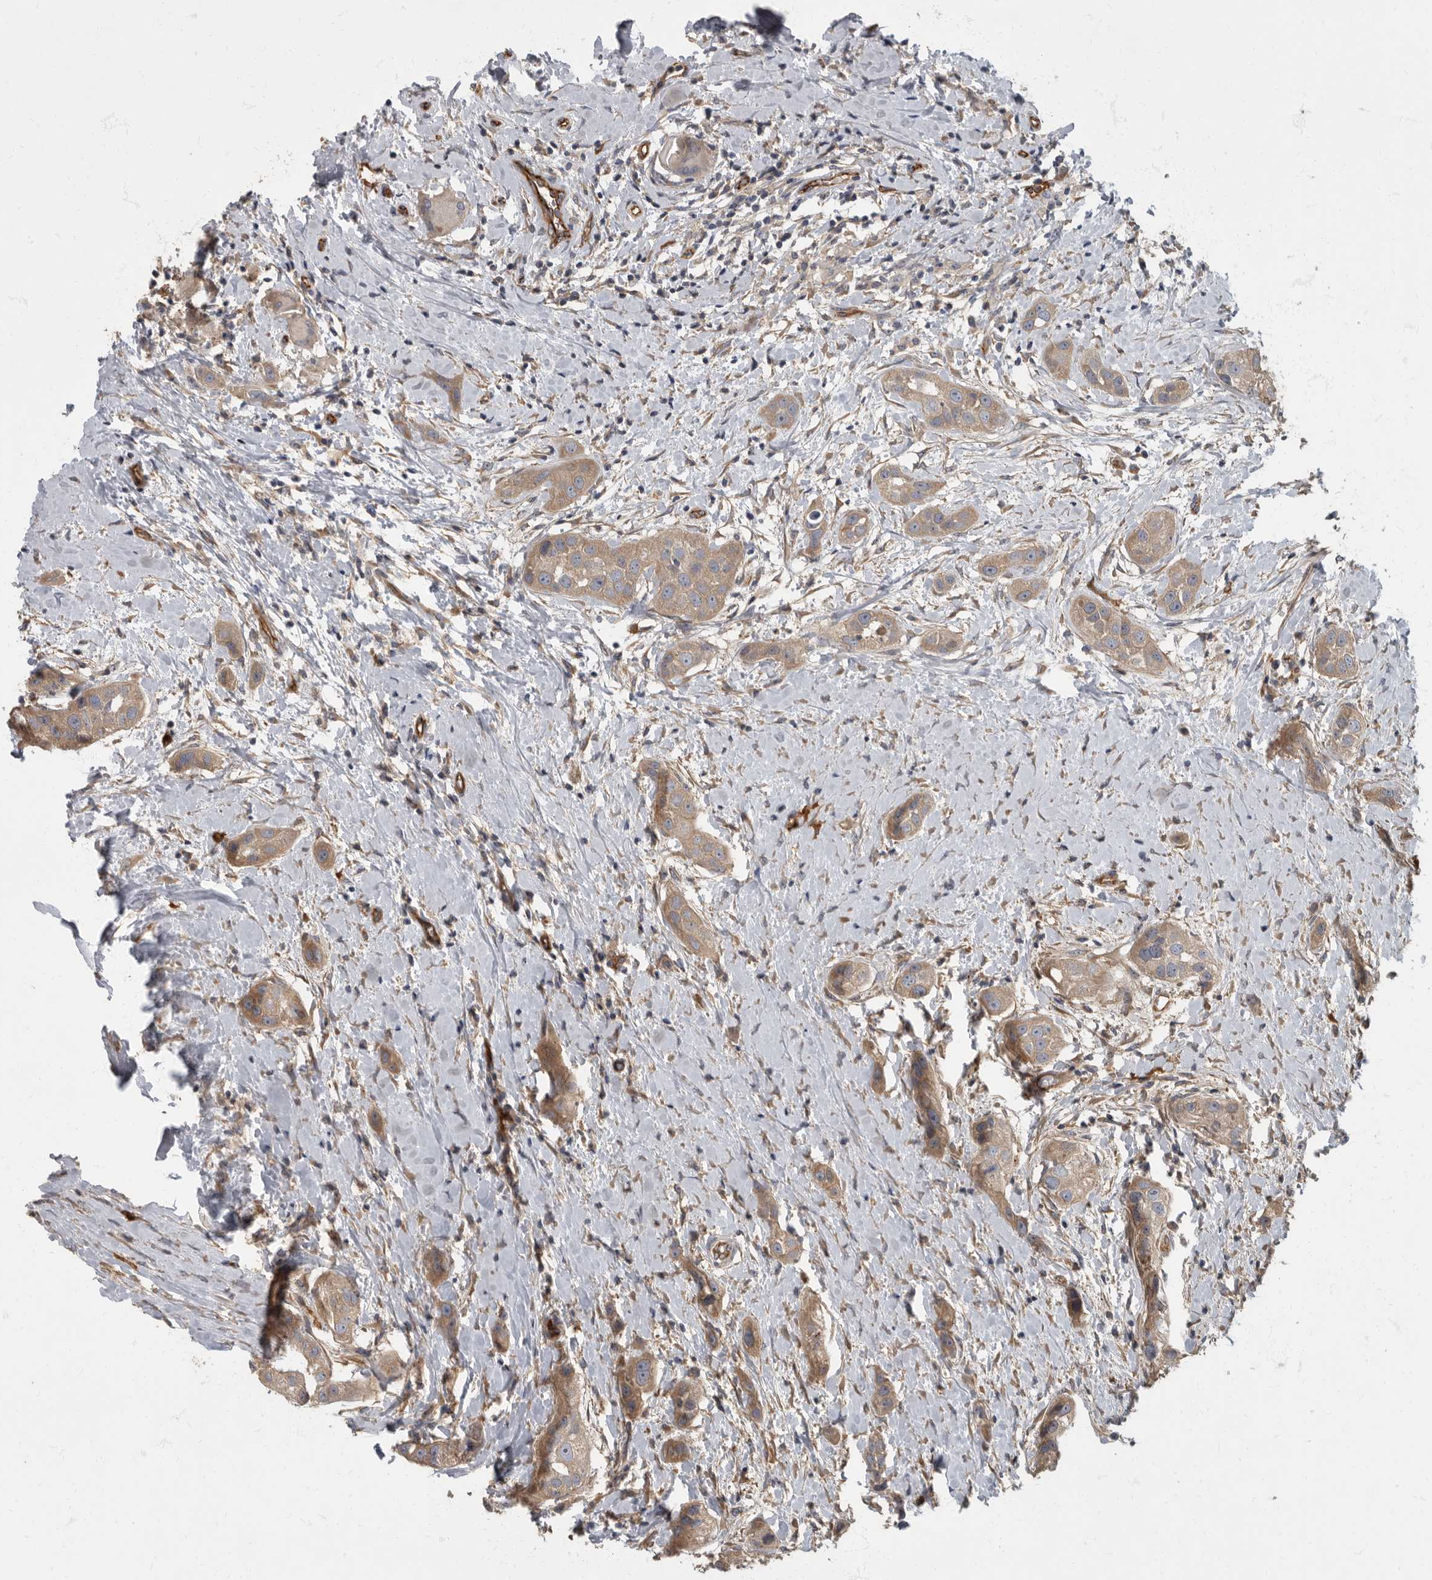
{"staining": {"intensity": "weak", "quantity": ">75%", "location": "cytoplasmic/membranous"}, "tissue": "head and neck cancer", "cell_type": "Tumor cells", "image_type": "cancer", "snomed": [{"axis": "morphology", "description": "Normal tissue, NOS"}, {"axis": "morphology", "description": "Squamous cell carcinoma, NOS"}, {"axis": "topography", "description": "Skeletal muscle"}, {"axis": "topography", "description": "Head-Neck"}], "caption": "Head and neck squamous cell carcinoma was stained to show a protein in brown. There is low levels of weak cytoplasmic/membranous positivity in approximately >75% of tumor cells. The staining was performed using DAB to visualize the protein expression in brown, while the nuclei were stained in blue with hematoxylin (Magnification: 20x).", "gene": "PDK1", "patient": {"sex": "male", "age": 51}}